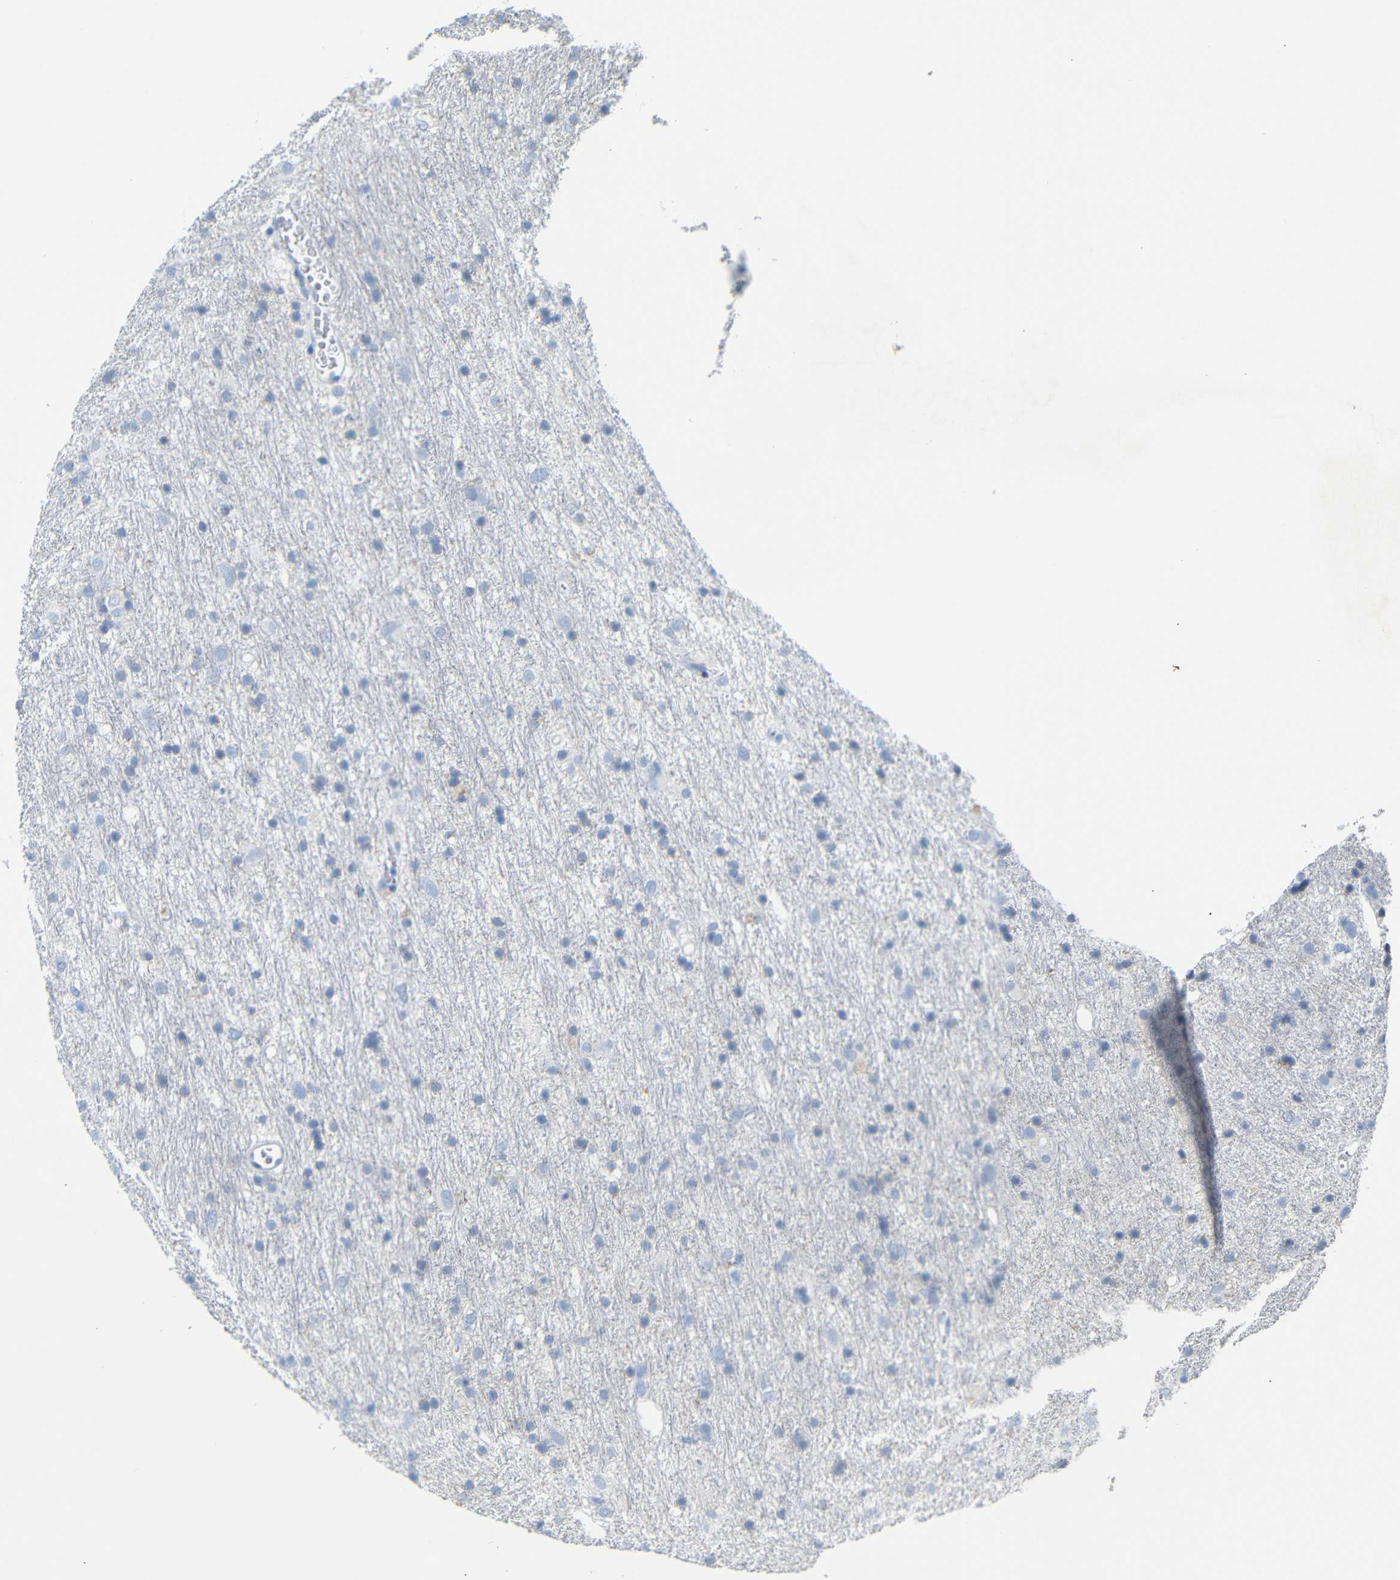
{"staining": {"intensity": "negative", "quantity": "none", "location": "none"}, "tissue": "glioma", "cell_type": "Tumor cells", "image_type": "cancer", "snomed": [{"axis": "morphology", "description": "Glioma, malignant, Low grade"}, {"axis": "topography", "description": "Brain"}], "caption": "Immunohistochemical staining of glioma demonstrates no significant staining in tumor cells.", "gene": "FCRL1", "patient": {"sex": "male", "age": 77}}